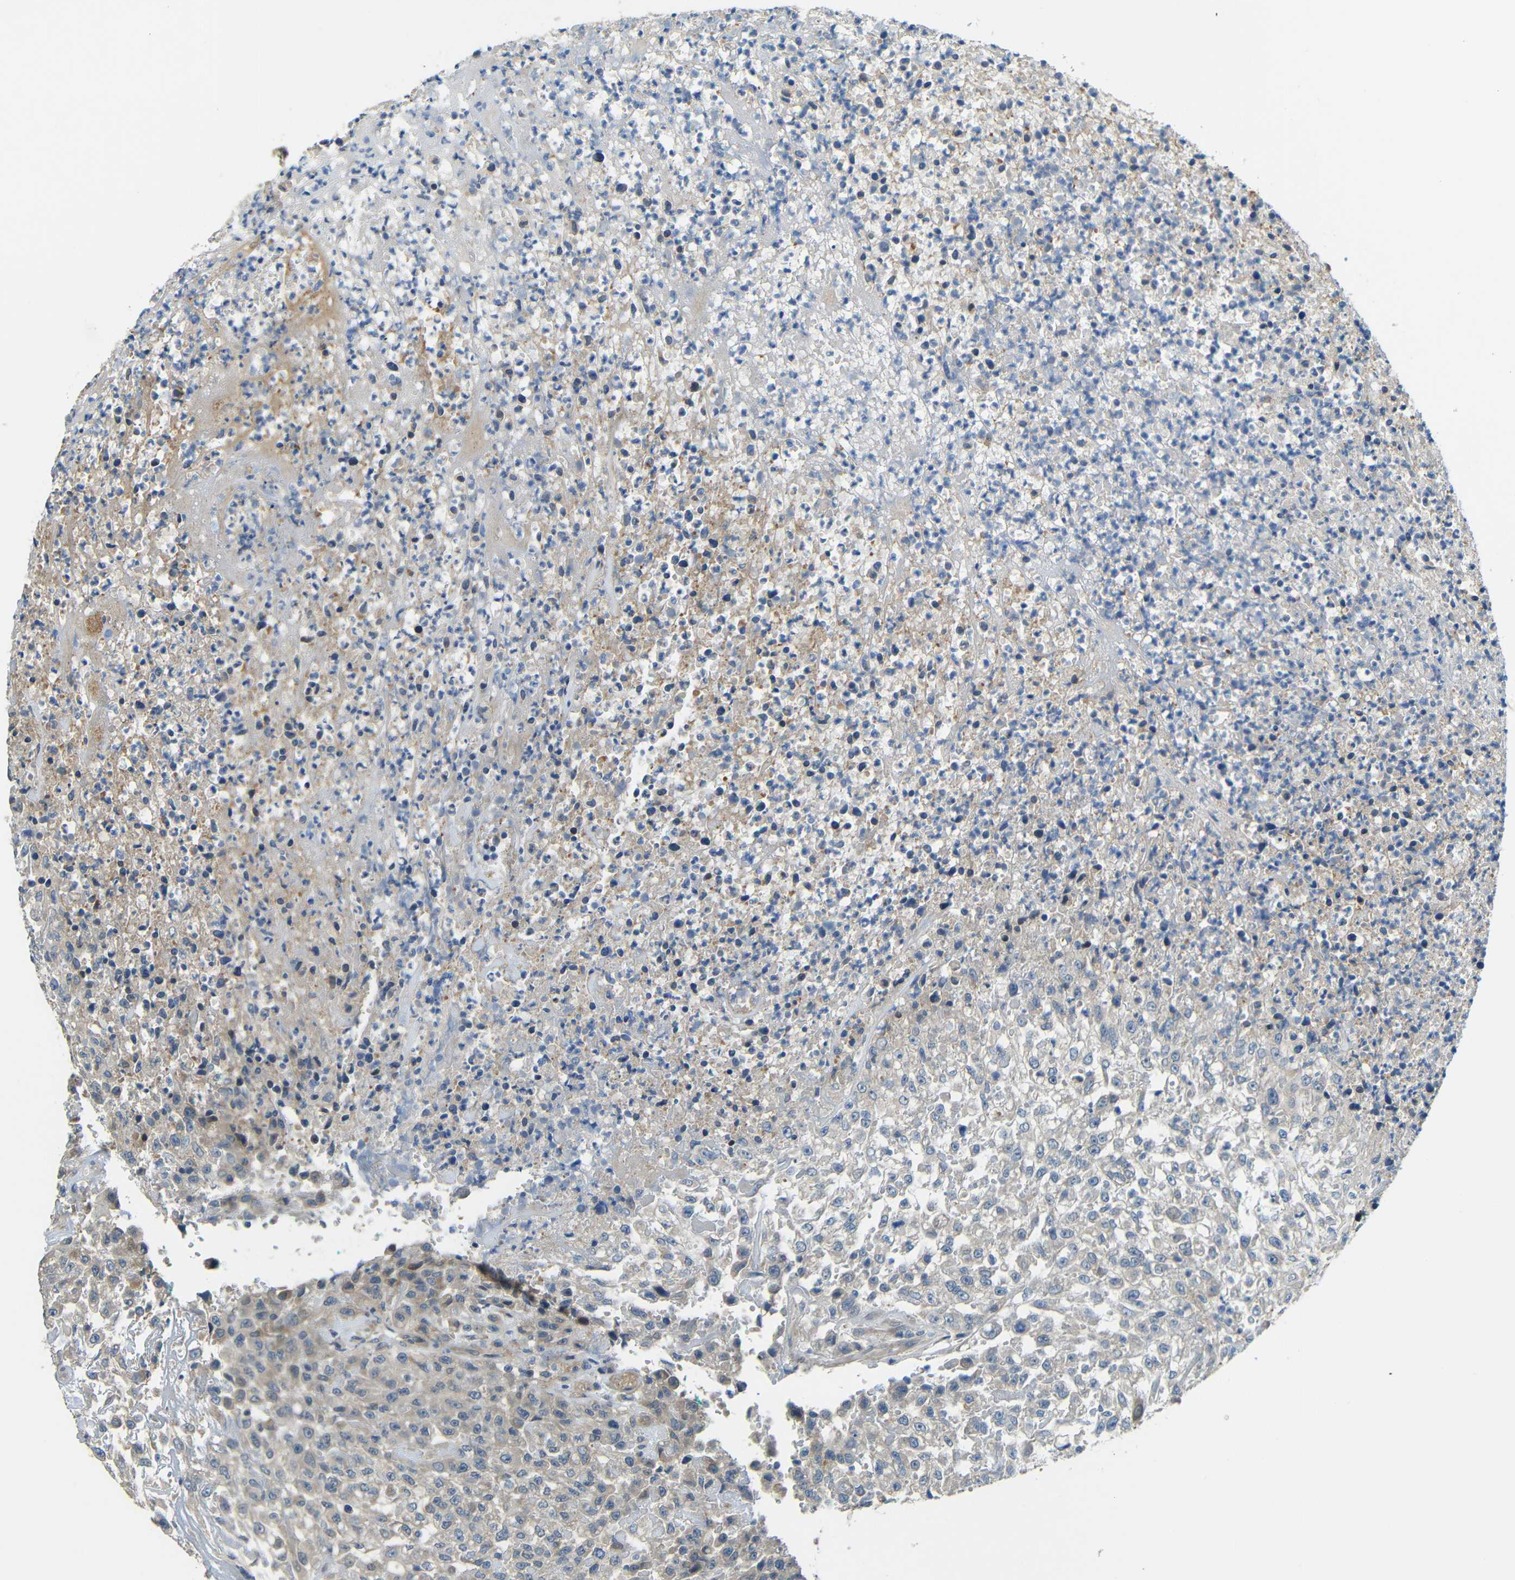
{"staining": {"intensity": "weak", "quantity": "<25%", "location": "cytoplasmic/membranous"}, "tissue": "urothelial cancer", "cell_type": "Tumor cells", "image_type": "cancer", "snomed": [{"axis": "morphology", "description": "Urothelial carcinoma, High grade"}, {"axis": "topography", "description": "Urinary bladder"}], "caption": "This photomicrograph is of urothelial cancer stained with IHC to label a protein in brown with the nuclei are counter-stained blue. There is no staining in tumor cells.", "gene": "FNDC3A", "patient": {"sex": "male", "age": 46}}